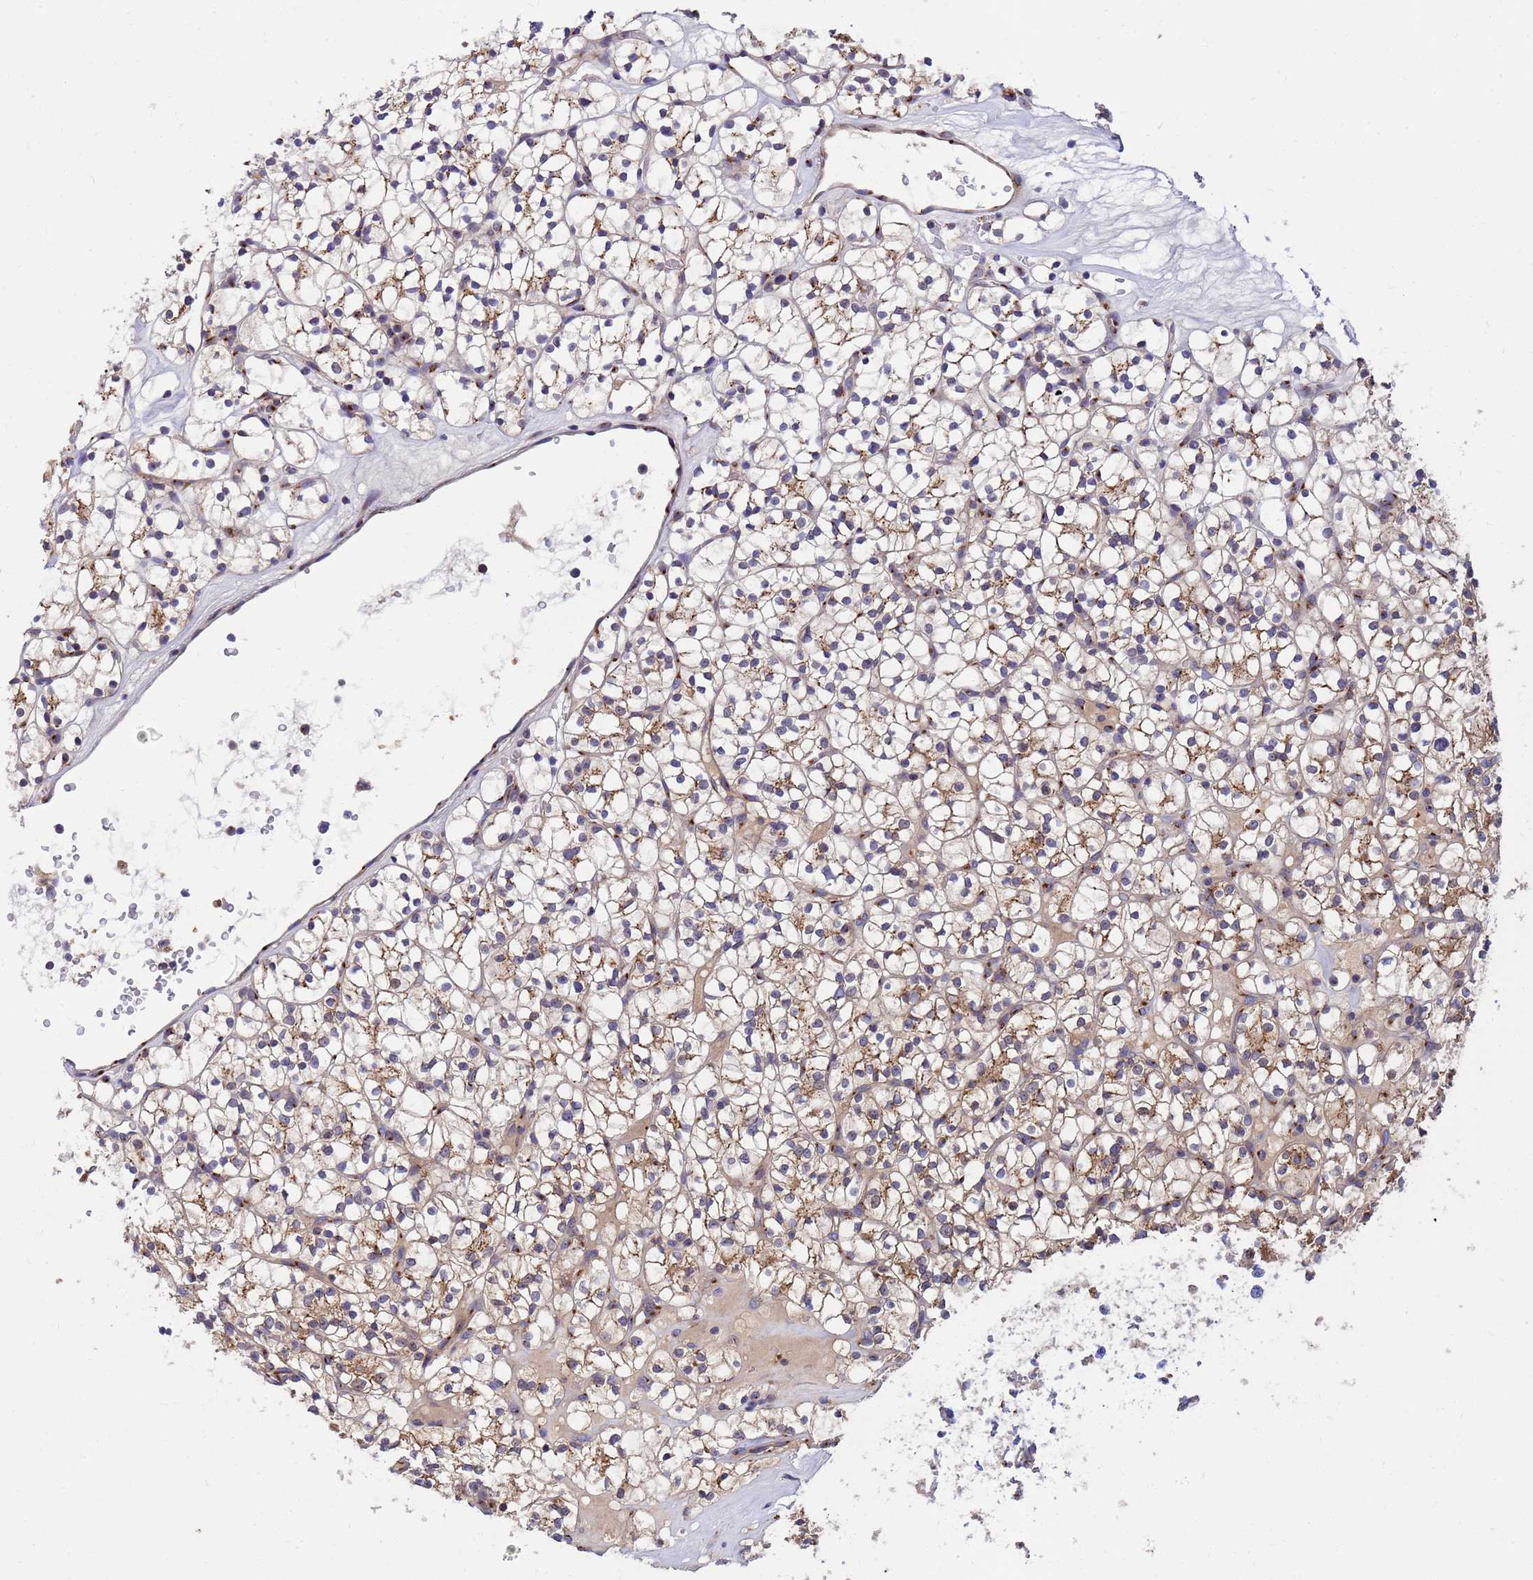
{"staining": {"intensity": "moderate", "quantity": ">75%", "location": "cytoplasmic/membranous"}, "tissue": "renal cancer", "cell_type": "Tumor cells", "image_type": "cancer", "snomed": [{"axis": "morphology", "description": "Adenocarcinoma, NOS"}, {"axis": "topography", "description": "Kidney"}], "caption": "Tumor cells exhibit medium levels of moderate cytoplasmic/membranous positivity in approximately >75% of cells in human renal cancer (adenocarcinoma).", "gene": "HPS3", "patient": {"sex": "female", "age": 64}}